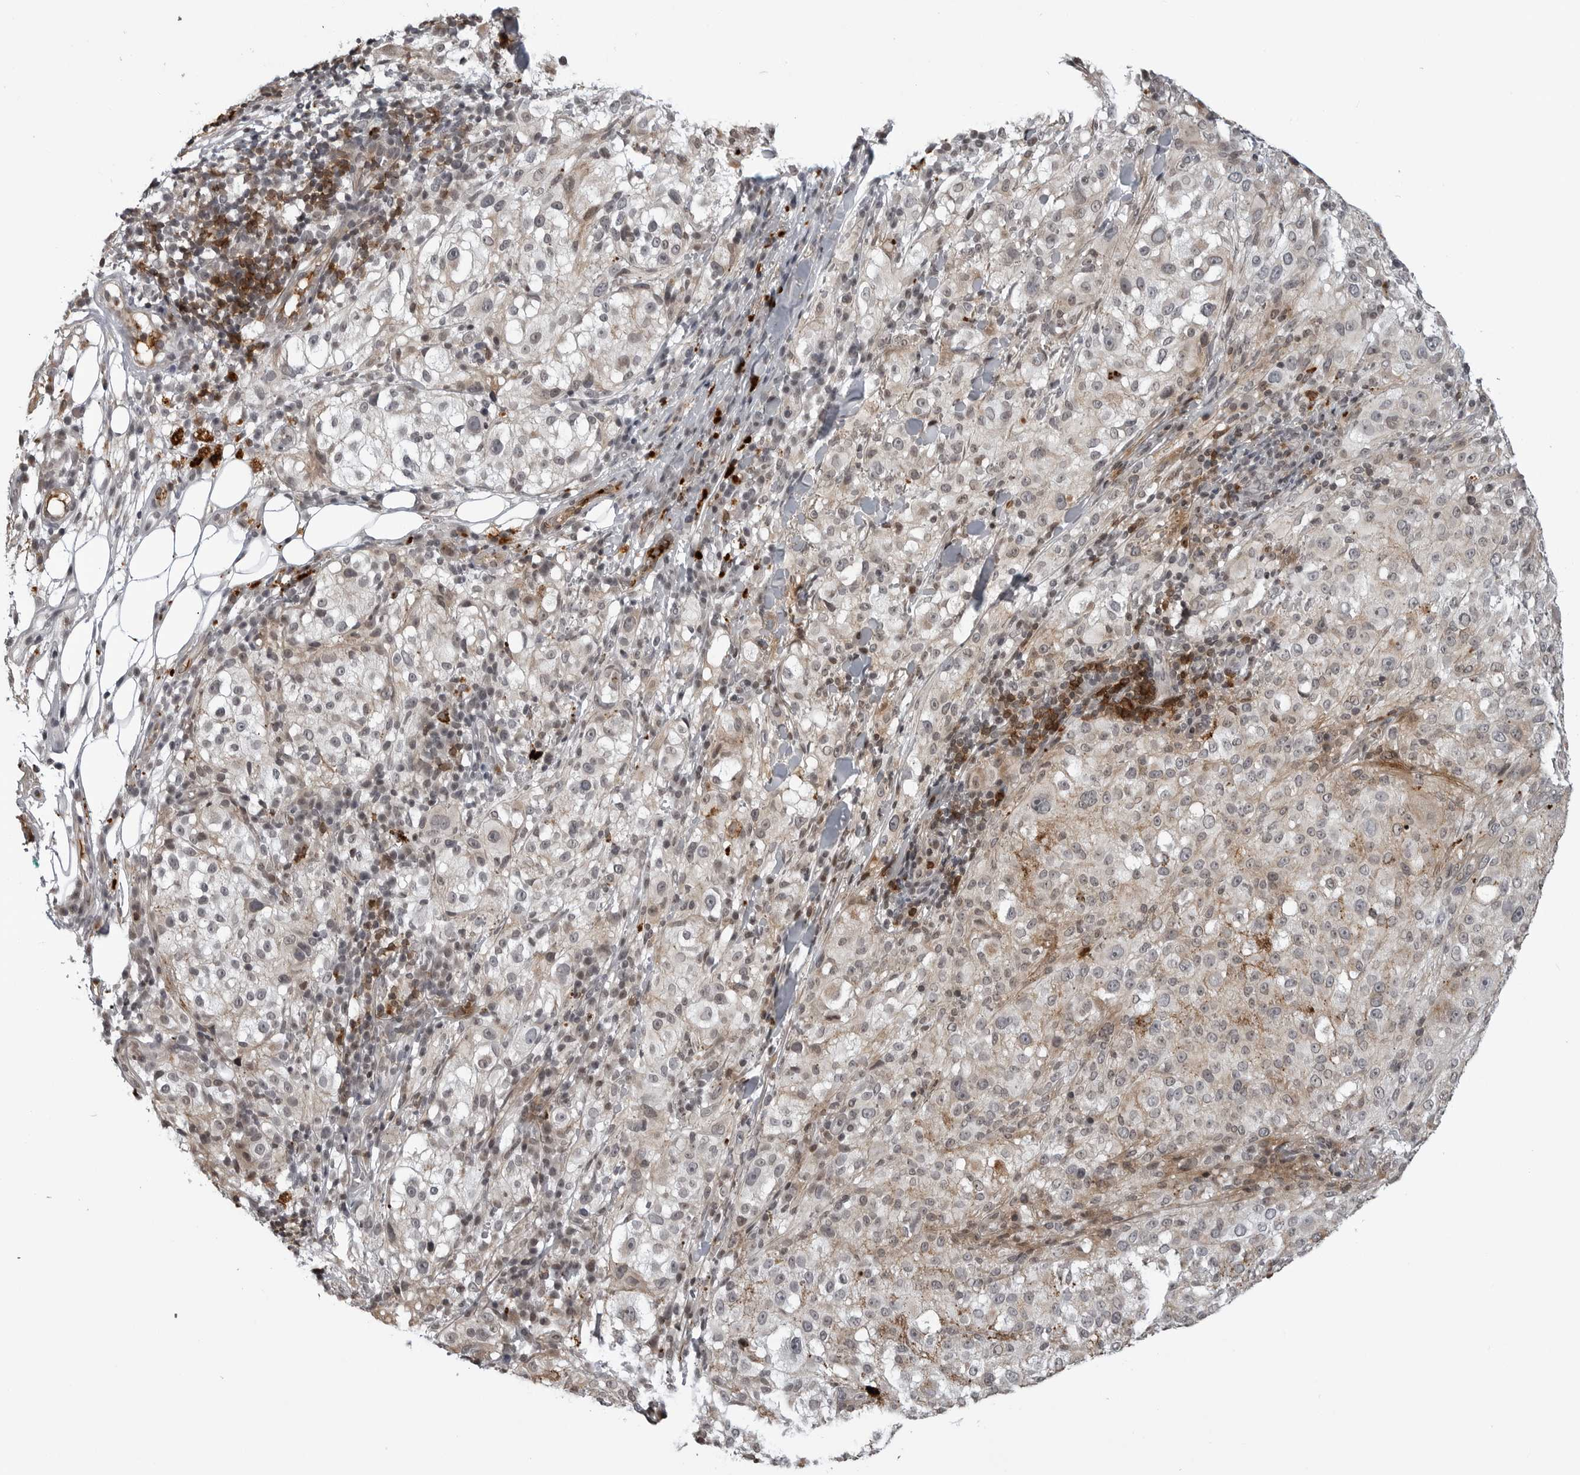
{"staining": {"intensity": "negative", "quantity": "none", "location": "none"}, "tissue": "melanoma", "cell_type": "Tumor cells", "image_type": "cancer", "snomed": [{"axis": "morphology", "description": "Necrosis, NOS"}, {"axis": "morphology", "description": "Malignant melanoma, NOS"}, {"axis": "topography", "description": "Skin"}], "caption": "Tumor cells show no significant expression in malignant melanoma.", "gene": "CXCR5", "patient": {"sex": "female", "age": 87}}